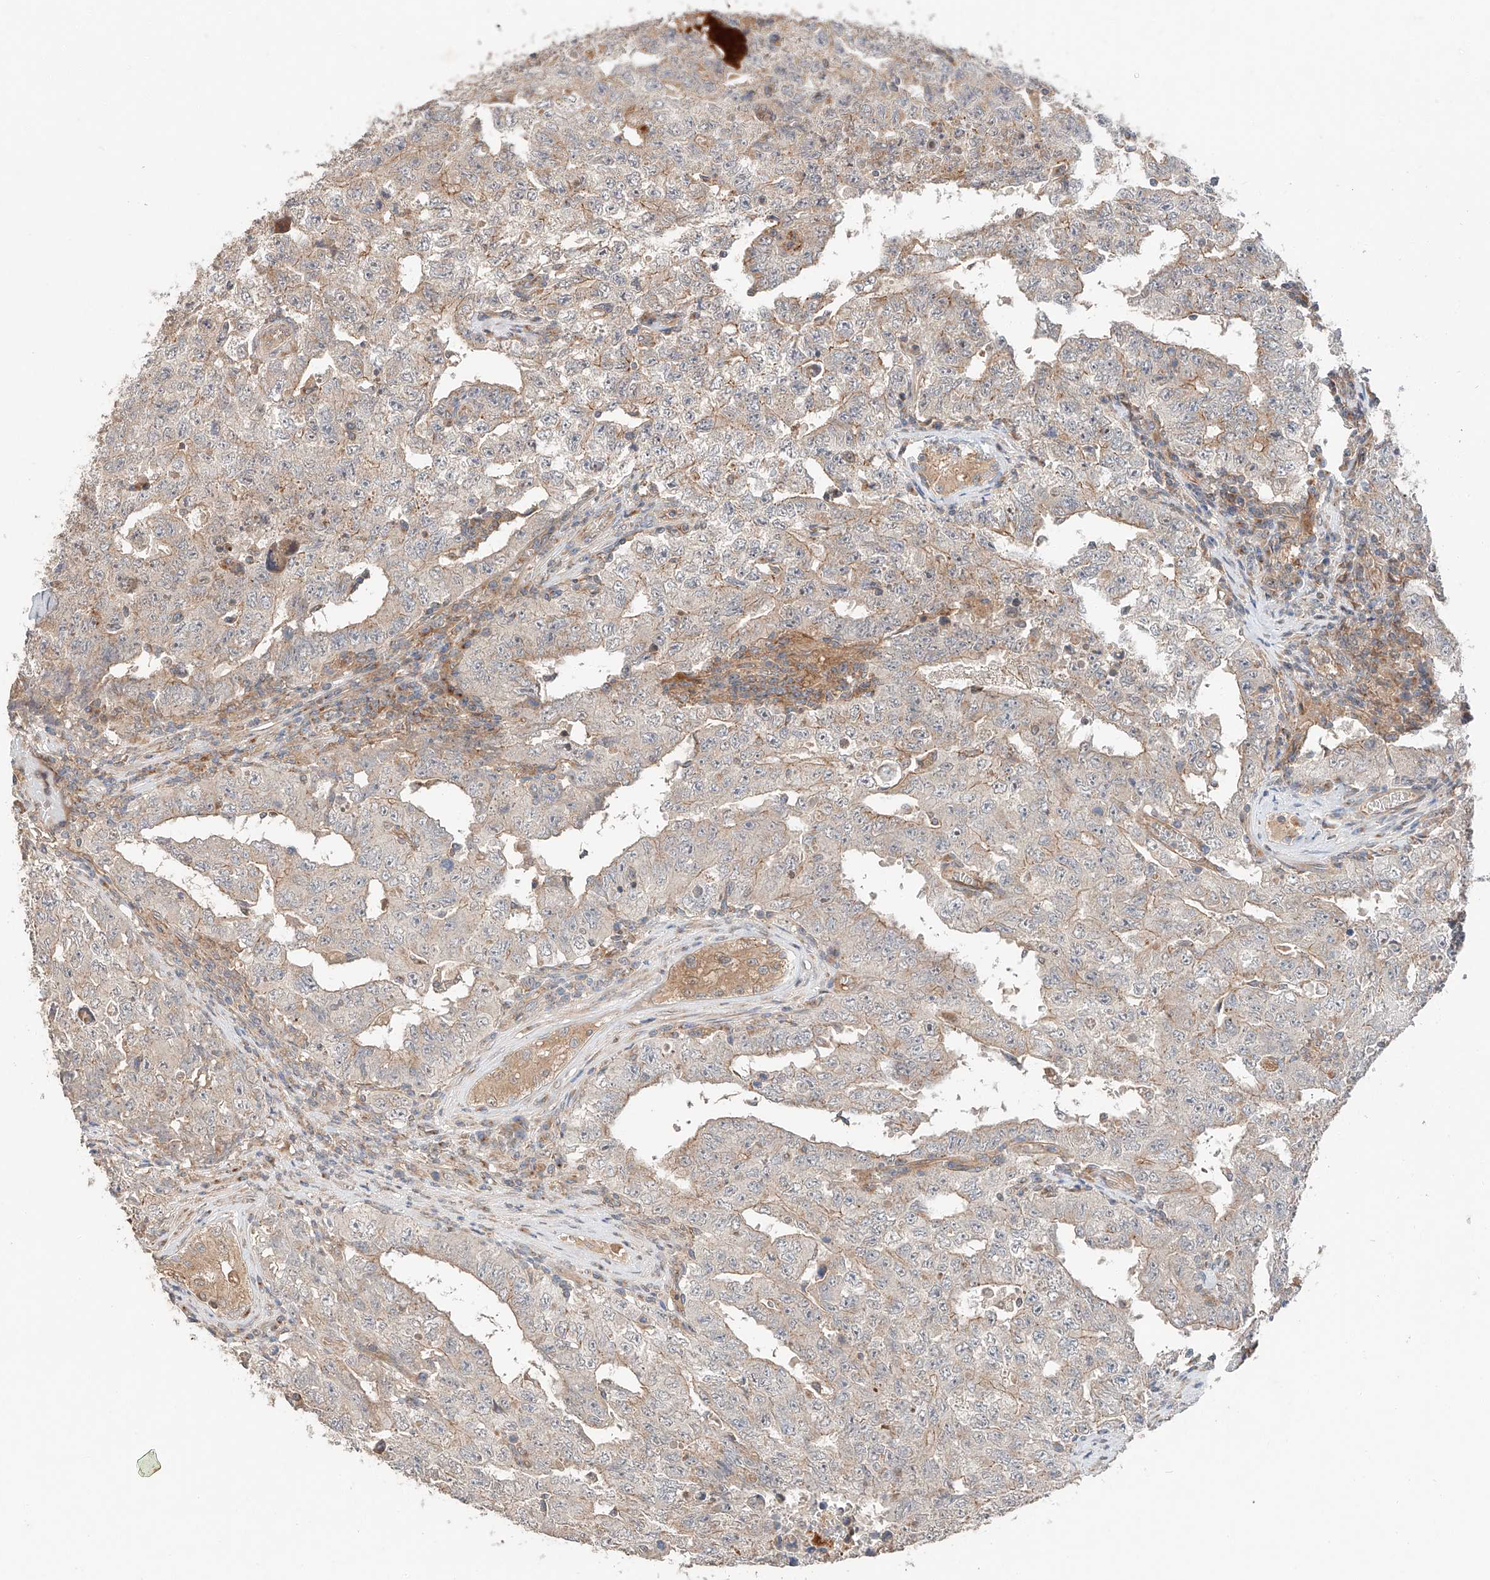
{"staining": {"intensity": "weak", "quantity": "25%-75%", "location": "cytoplasmic/membranous"}, "tissue": "testis cancer", "cell_type": "Tumor cells", "image_type": "cancer", "snomed": [{"axis": "morphology", "description": "Carcinoma, Embryonal, NOS"}, {"axis": "topography", "description": "Testis"}], "caption": "This is a histology image of IHC staining of testis cancer, which shows weak staining in the cytoplasmic/membranous of tumor cells.", "gene": "XPNPEP1", "patient": {"sex": "male", "age": 26}}